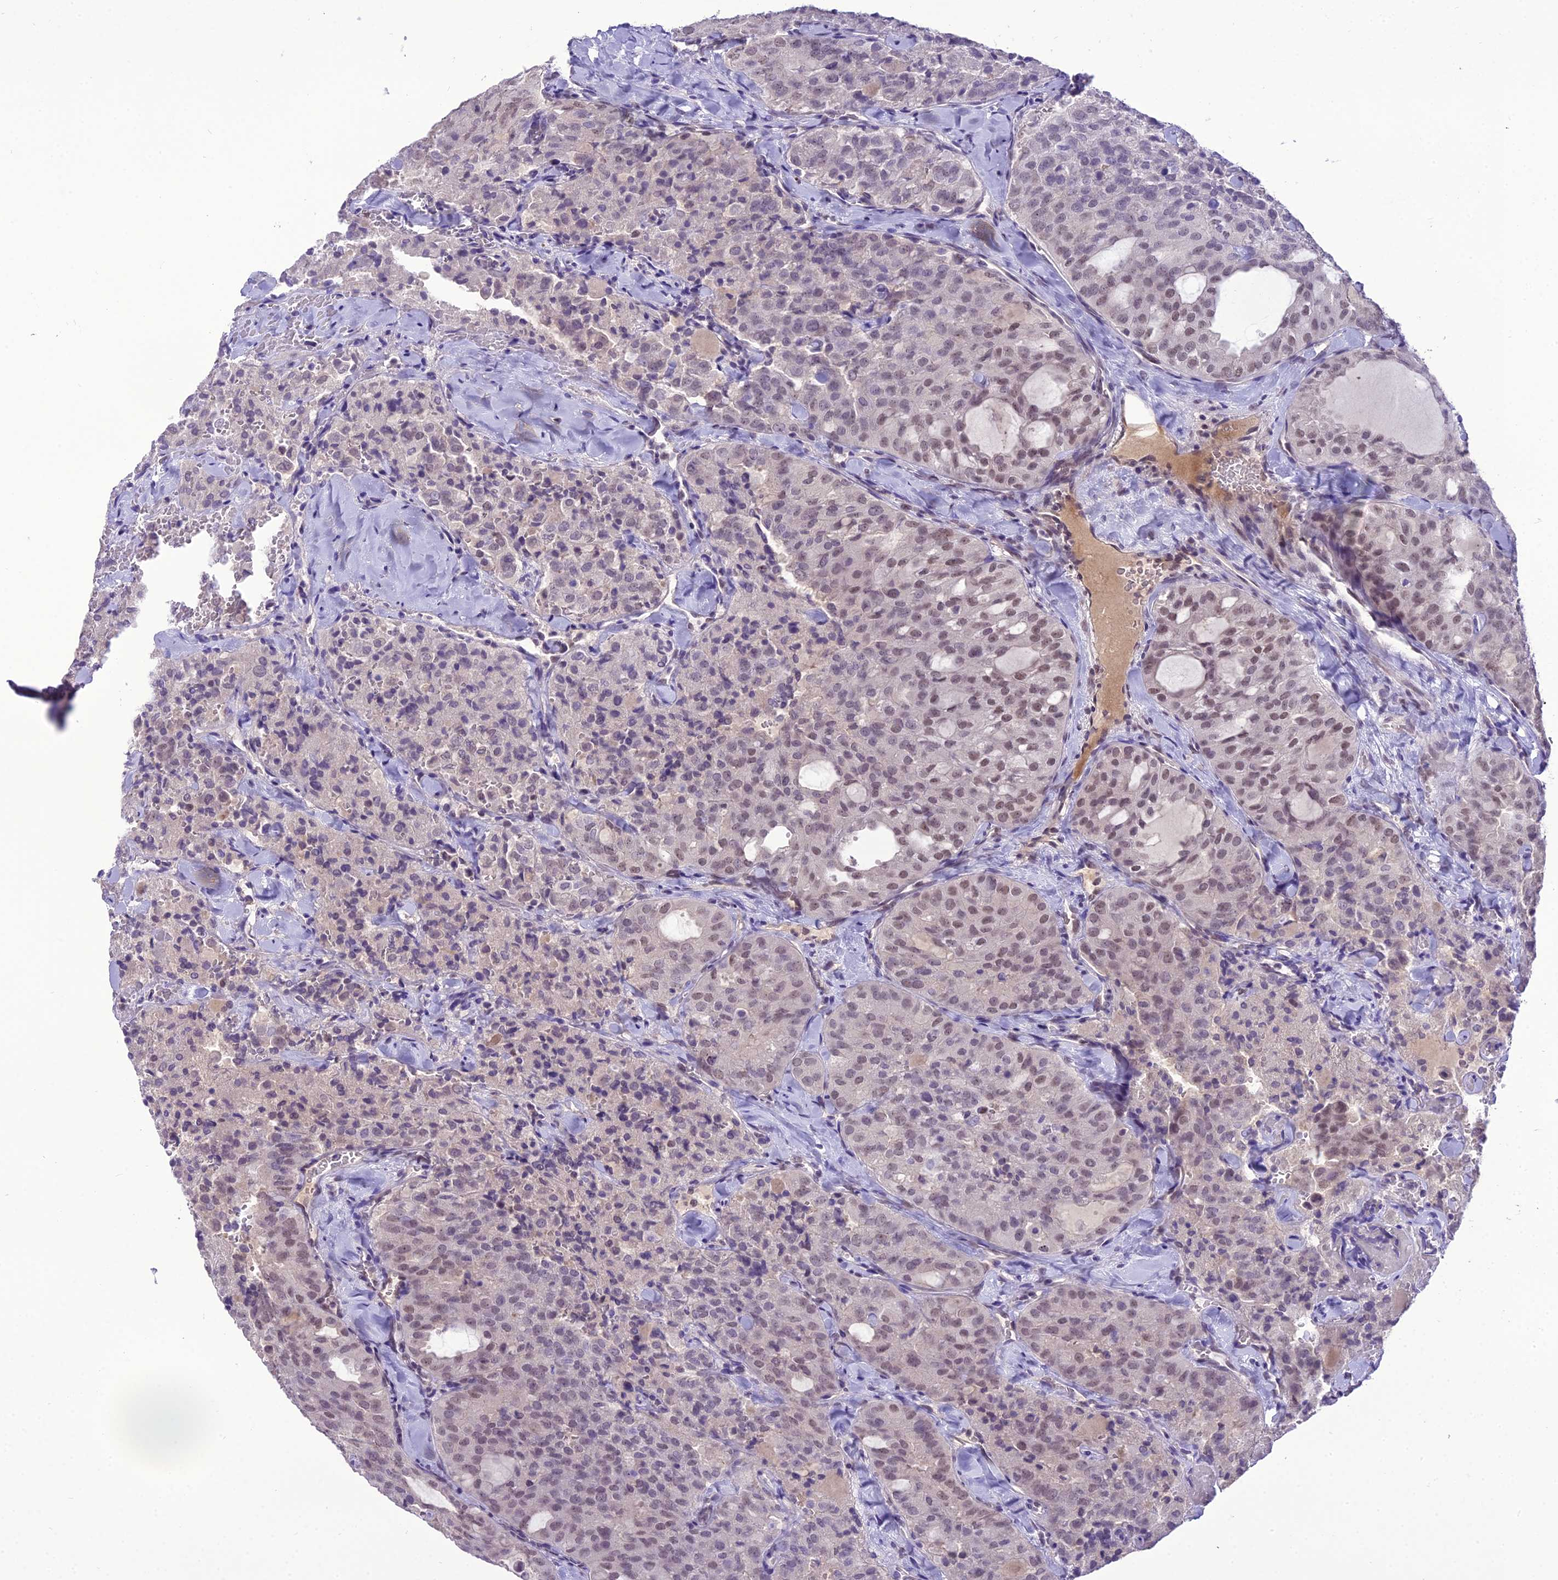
{"staining": {"intensity": "weak", "quantity": "25%-75%", "location": "nuclear"}, "tissue": "thyroid cancer", "cell_type": "Tumor cells", "image_type": "cancer", "snomed": [{"axis": "morphology", "description": "Follicular adenoma carcinoma, NOS"}, {"axis": "topography", "description": "Thyroid gland"}], "caption": "Immunohistochemistry of human thyroid follicular adenoma carcinoma exhibits low levels of weak nuclear positivity in about 25%-75% of tumor cells. The staining was performed using DAB (3,3'-diaminobenzidine) to visualize the protein expression in brown, while the nuclei were stained in blue with hematoxylin (Magnification: 20x).", "gene": "SH3RF3", "patient": {"sex": "male", "age": 75}}